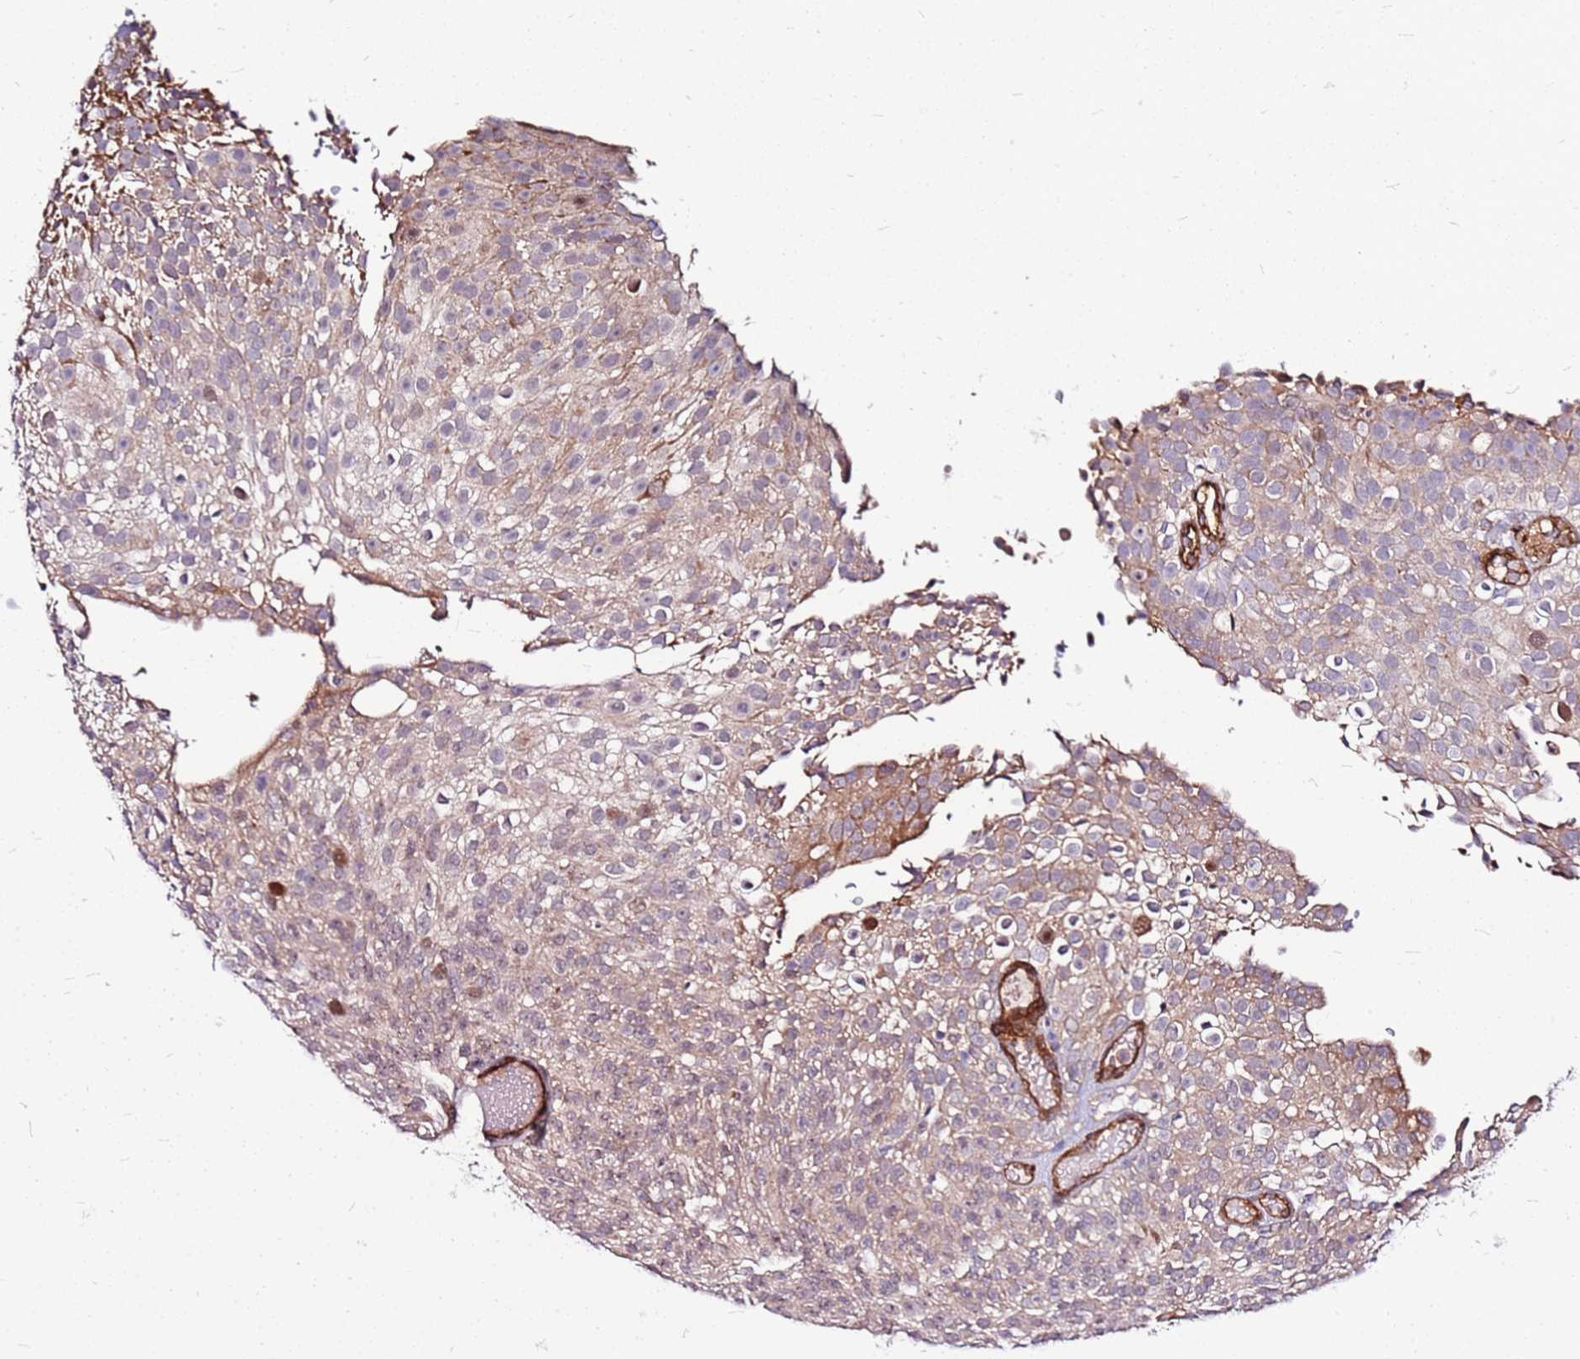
{"staining": {"intensity": "moderate", "quantity": "<25%", "location": "cytoplasmic/membranous,nuclear"}, "tissue": "urothelial cancer", "cell_type": "Tumor cells", "image_type": "cancer", "snomed": [{"axis": "morphology", "description": "Urothelial carcinoma, Low grade"}, {"axis": "topography", "description": "Urinary bladder"}], "caption": "An image of urothelial cancer stained for a protein reveals moderate cytoplasmic/membranous and nuclear brown staining in tumor cells.", "gene": "TOPAZ1", "patient": {"sex": "male", "age": 78}}